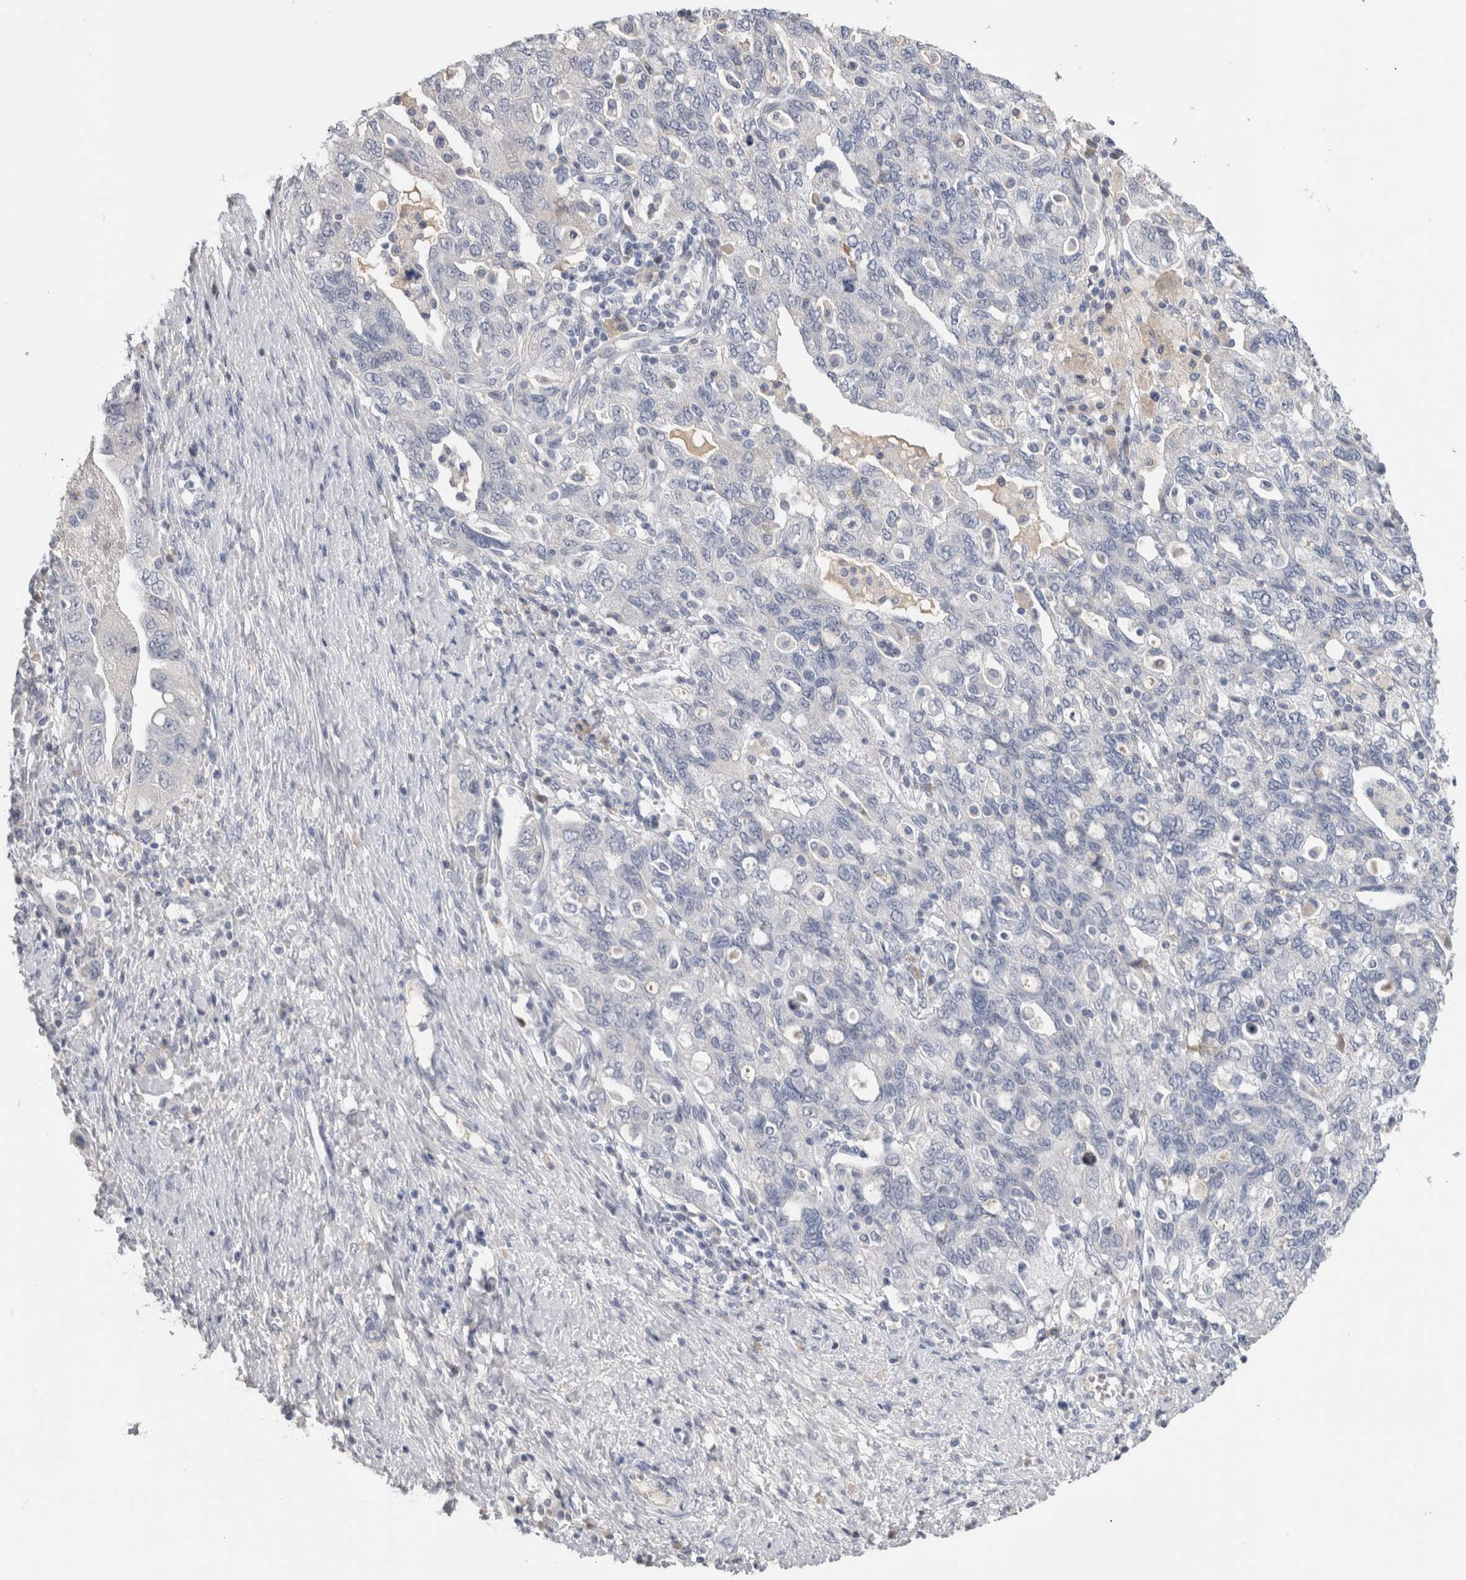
{"staining": {"intensity": "negative", "quantity": "none", "location": "none"}, "tissue": "ovarian cancer", "cell_type": "Tumor cells", "image_type": "cancer", "snomed": [{"axis": "morphology", "description": "Carcinoma, NOS"}, {"axis": "morphology", "description": "Cystadenocarcinoma, serous, NOS"}, {"axis": "topography", "description": "Ovary"}], "caption": "A high-resolution histopathology image shows IHC staining of ovarian cancer (carcinoma), which displays no significant positivity in tumor cells.", "gene": "FABP4", "patient": {"sex": "female", "age": 69}}